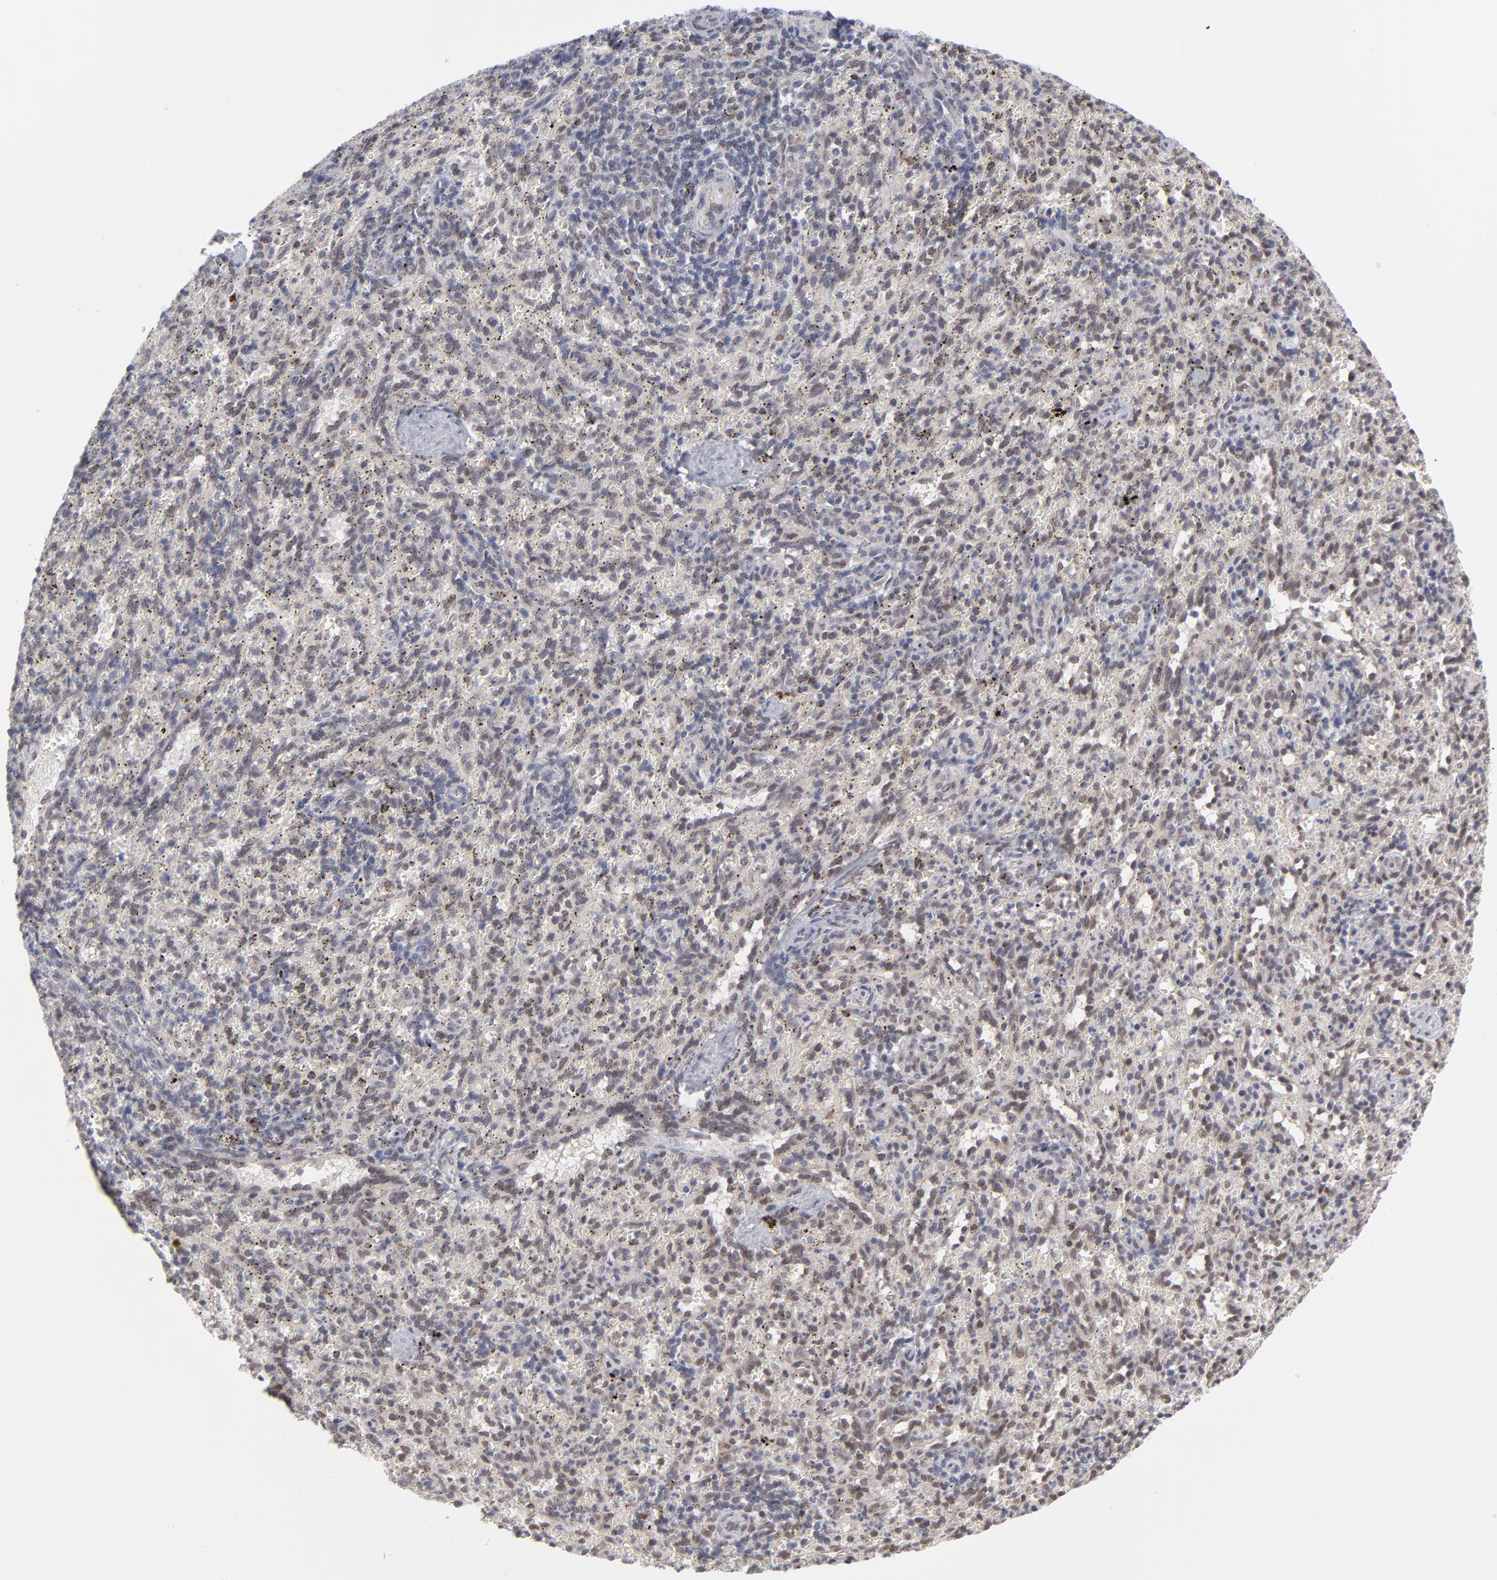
{"staining": {"intensity": "weak", "quantity": "<25%", "location": "cytoplasmic/membranous,nuclear"}, "tissue": "spleen", "cell_type": "Cells in red pulp", "image_type": "normal", "snomed": [{"axis": "morphology", "description": "Normal tissue, NOS"}, {"axis": "topography", "description": "Spleen"}], "caption": "Spleen was stained to show a protein in brown. There is no significant positivity in cells in red pulp. (DAB (3,3'-diaminobenzidine) immunohistochemistry visualized using brightfield microscopy, high magnification).", "gene": "NBN", "patient": {"sex": "female", "age": 10}}